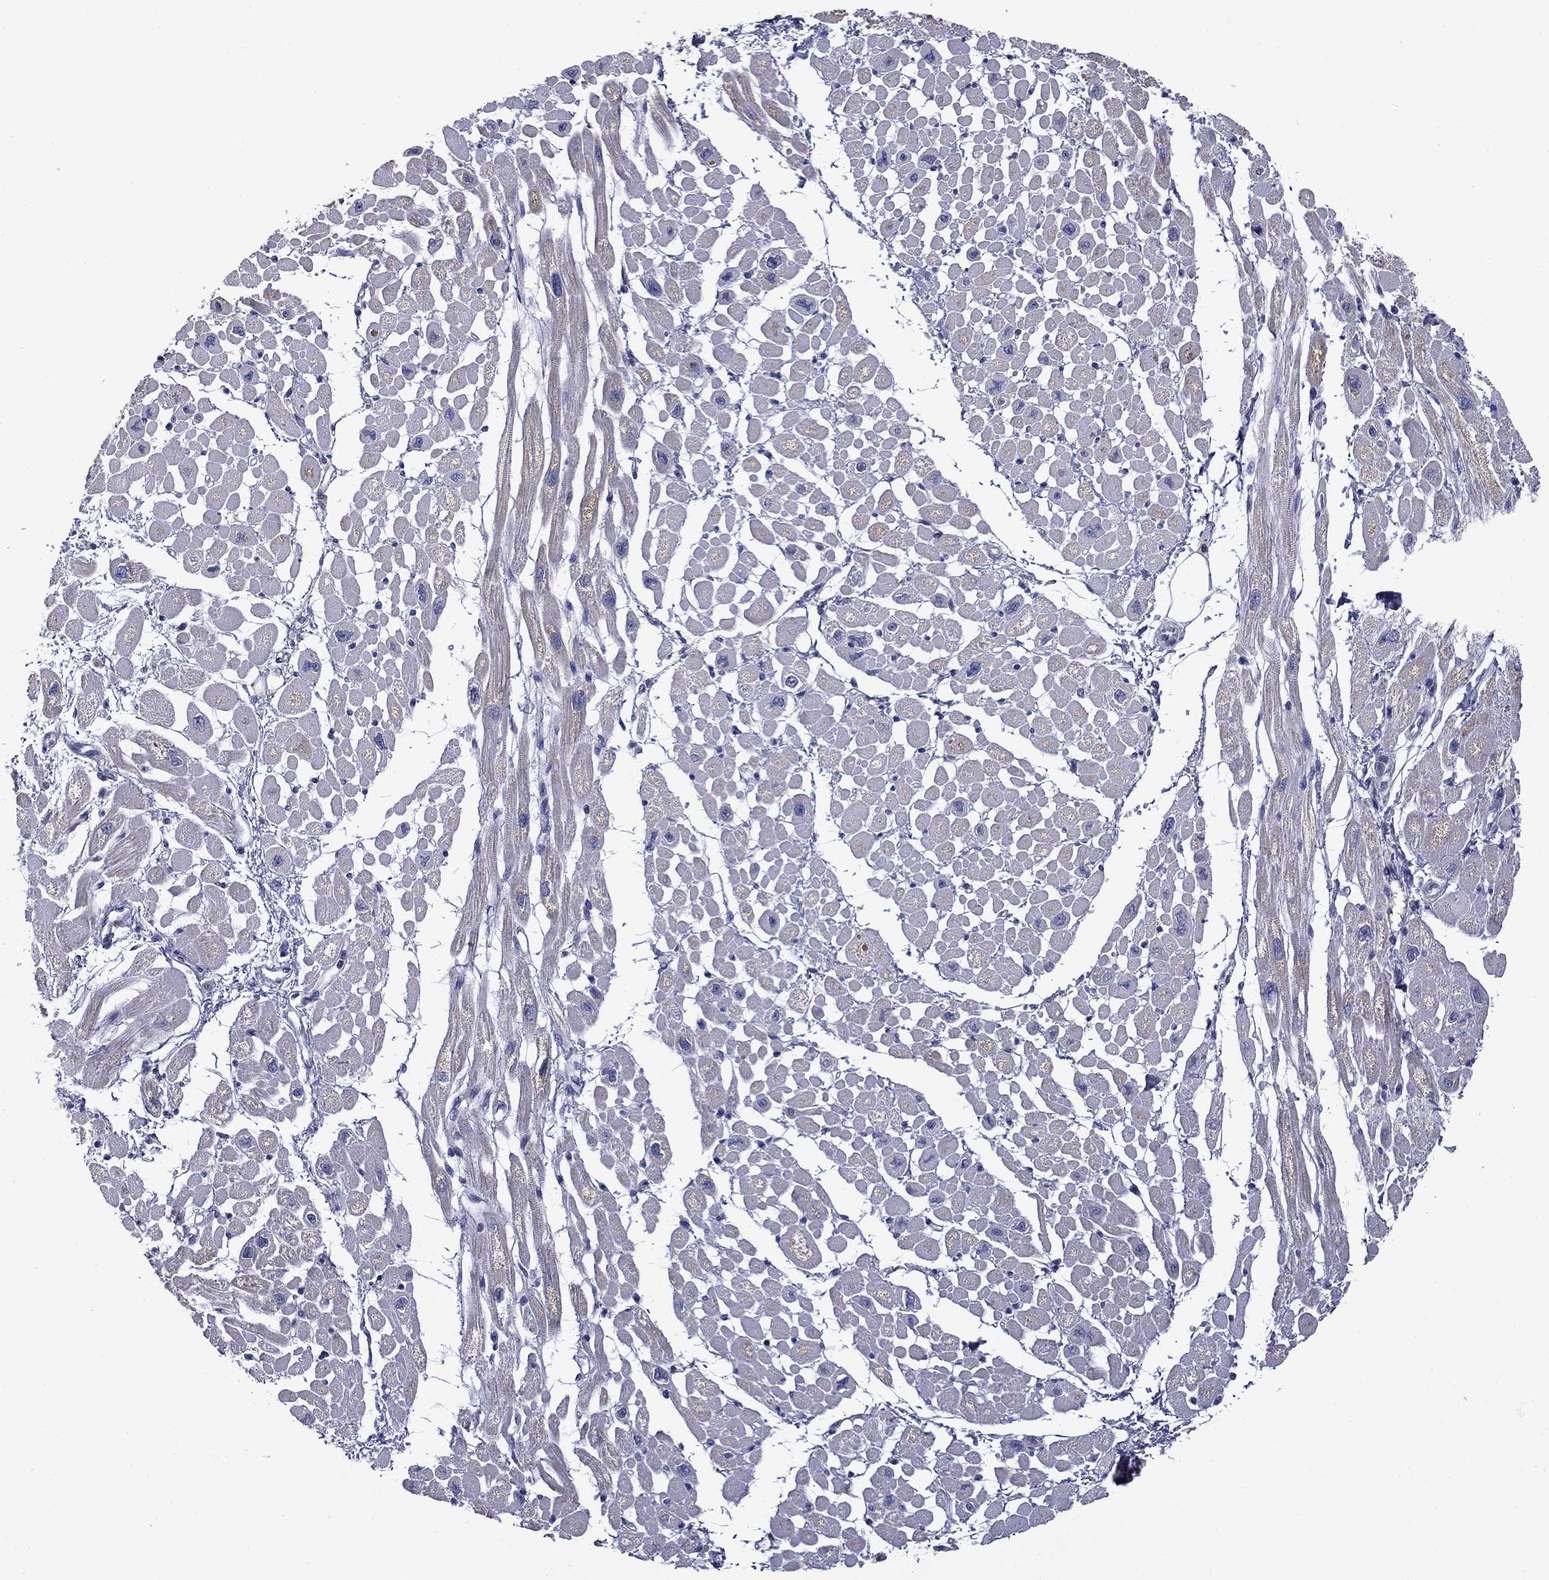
{"staining": {"intensity": "negative", "quantity": "none", "location": "none"}, "tissue": "heart muscle", "cell_type": "Cardiomyocytes", "image_type": "normal", "snomed": [{"axis": "morphology", "description": "Normal tissue, NOS"}, {"axis": "topography", "description": "Heart"}], "caption": "This is an IHC photomicrograph of unremarkable heart muscle. There is no staining in cardiomyocytes.", "gene": "SPATA7", "patient": {"sex": "male", "age": 66}}